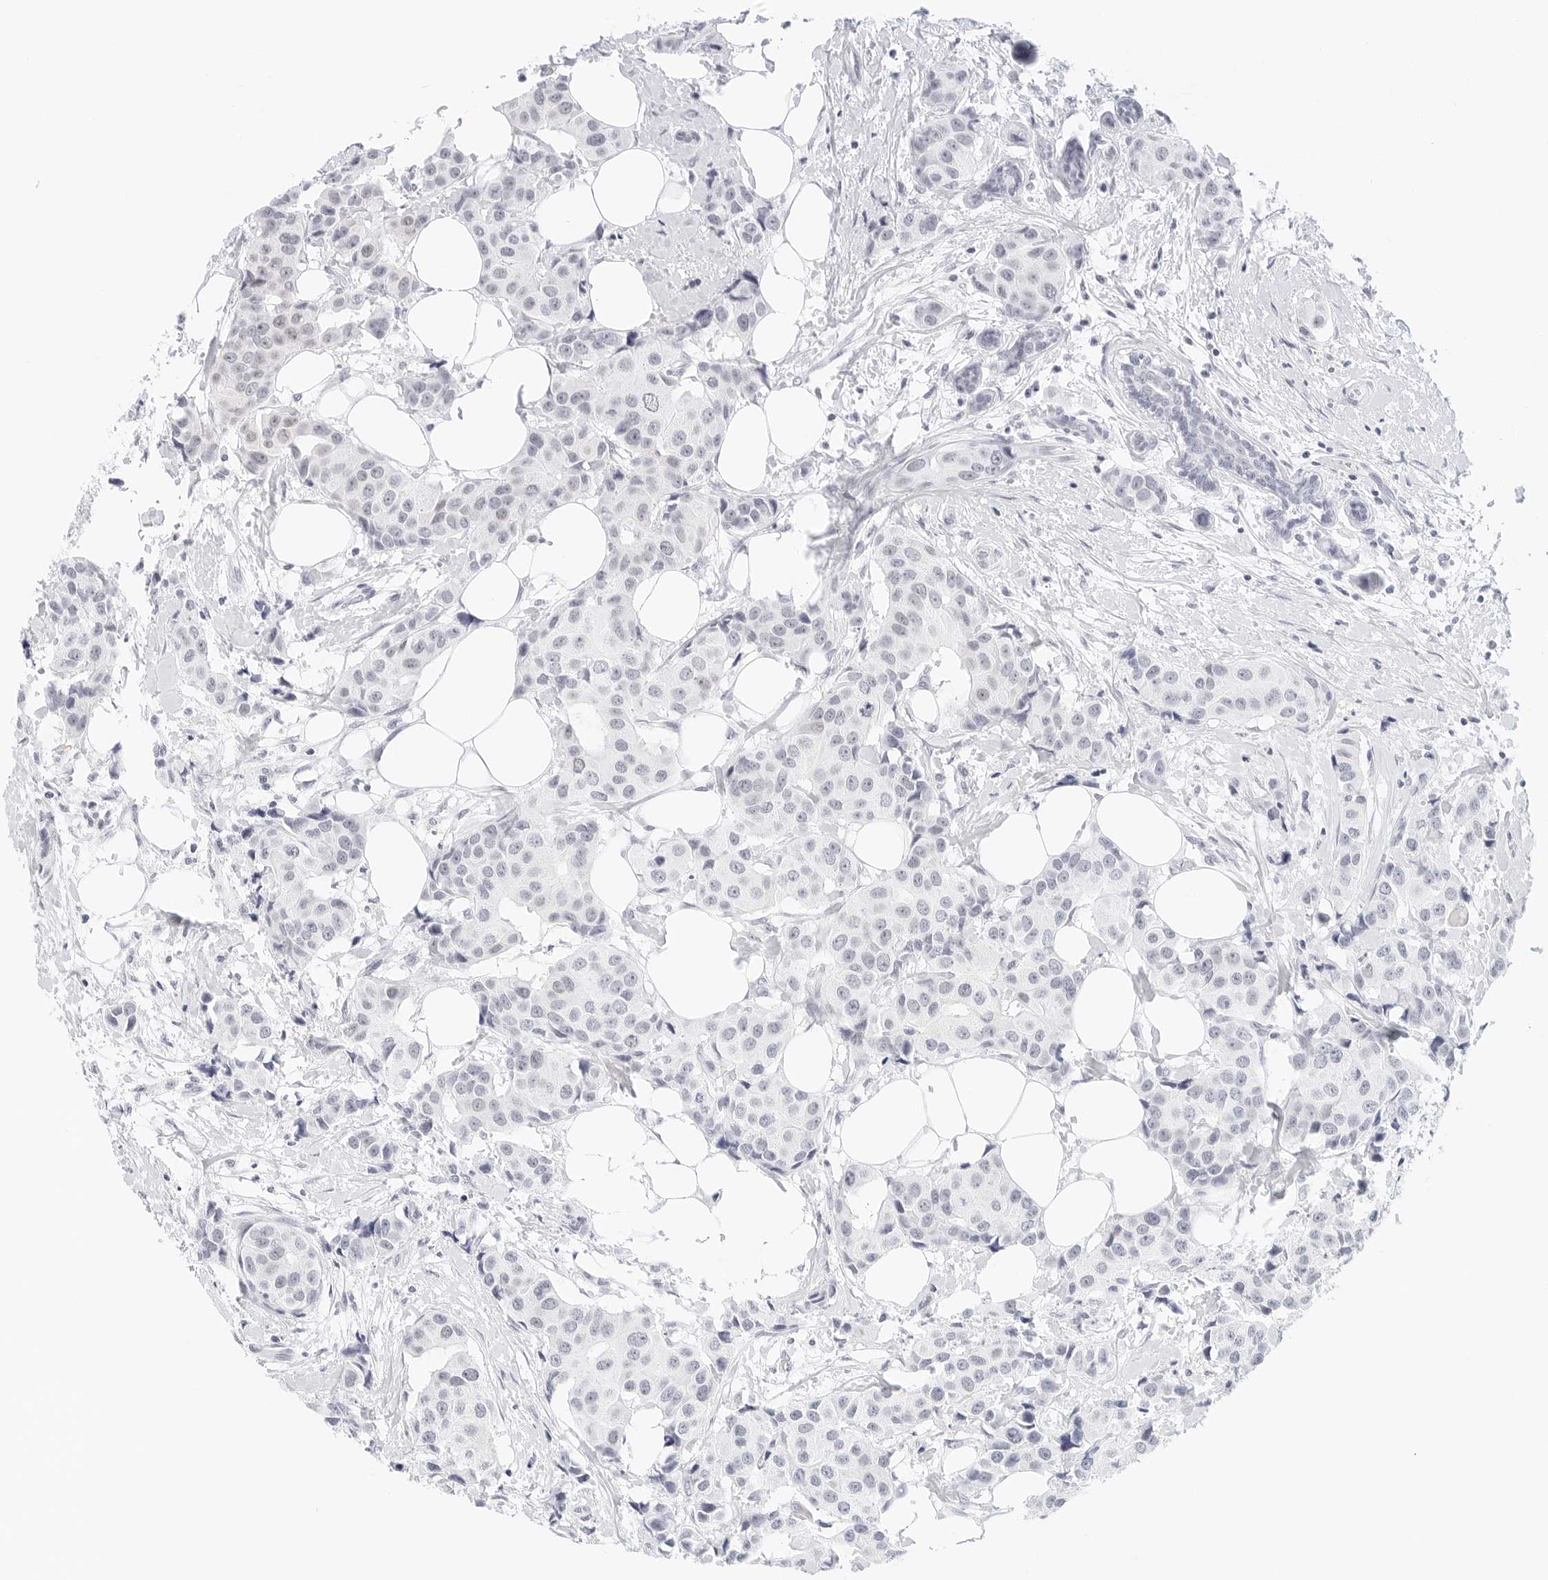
{"staining": {"intensity": "negative", "quantity": "none", "location": "none"}, "tissue": "breast cancer", "cell_type": "Tumor cells", "image_type": "cancer", "snomed": [{"axis": "morphology", "description": "Normal tissue, NOS"}, {"axis": "morphology", "description": "Duct carcinoma"}, {"axis": "topography", "description": "Breast"}], "caption": "Human breast cancer (intraductal carcinoma) stained for a protein using immunohistochemistry (IHC) displays no positivity in tumor cells.", "gene": "CD22", "patient": {"sex": "female", "age": 39}}